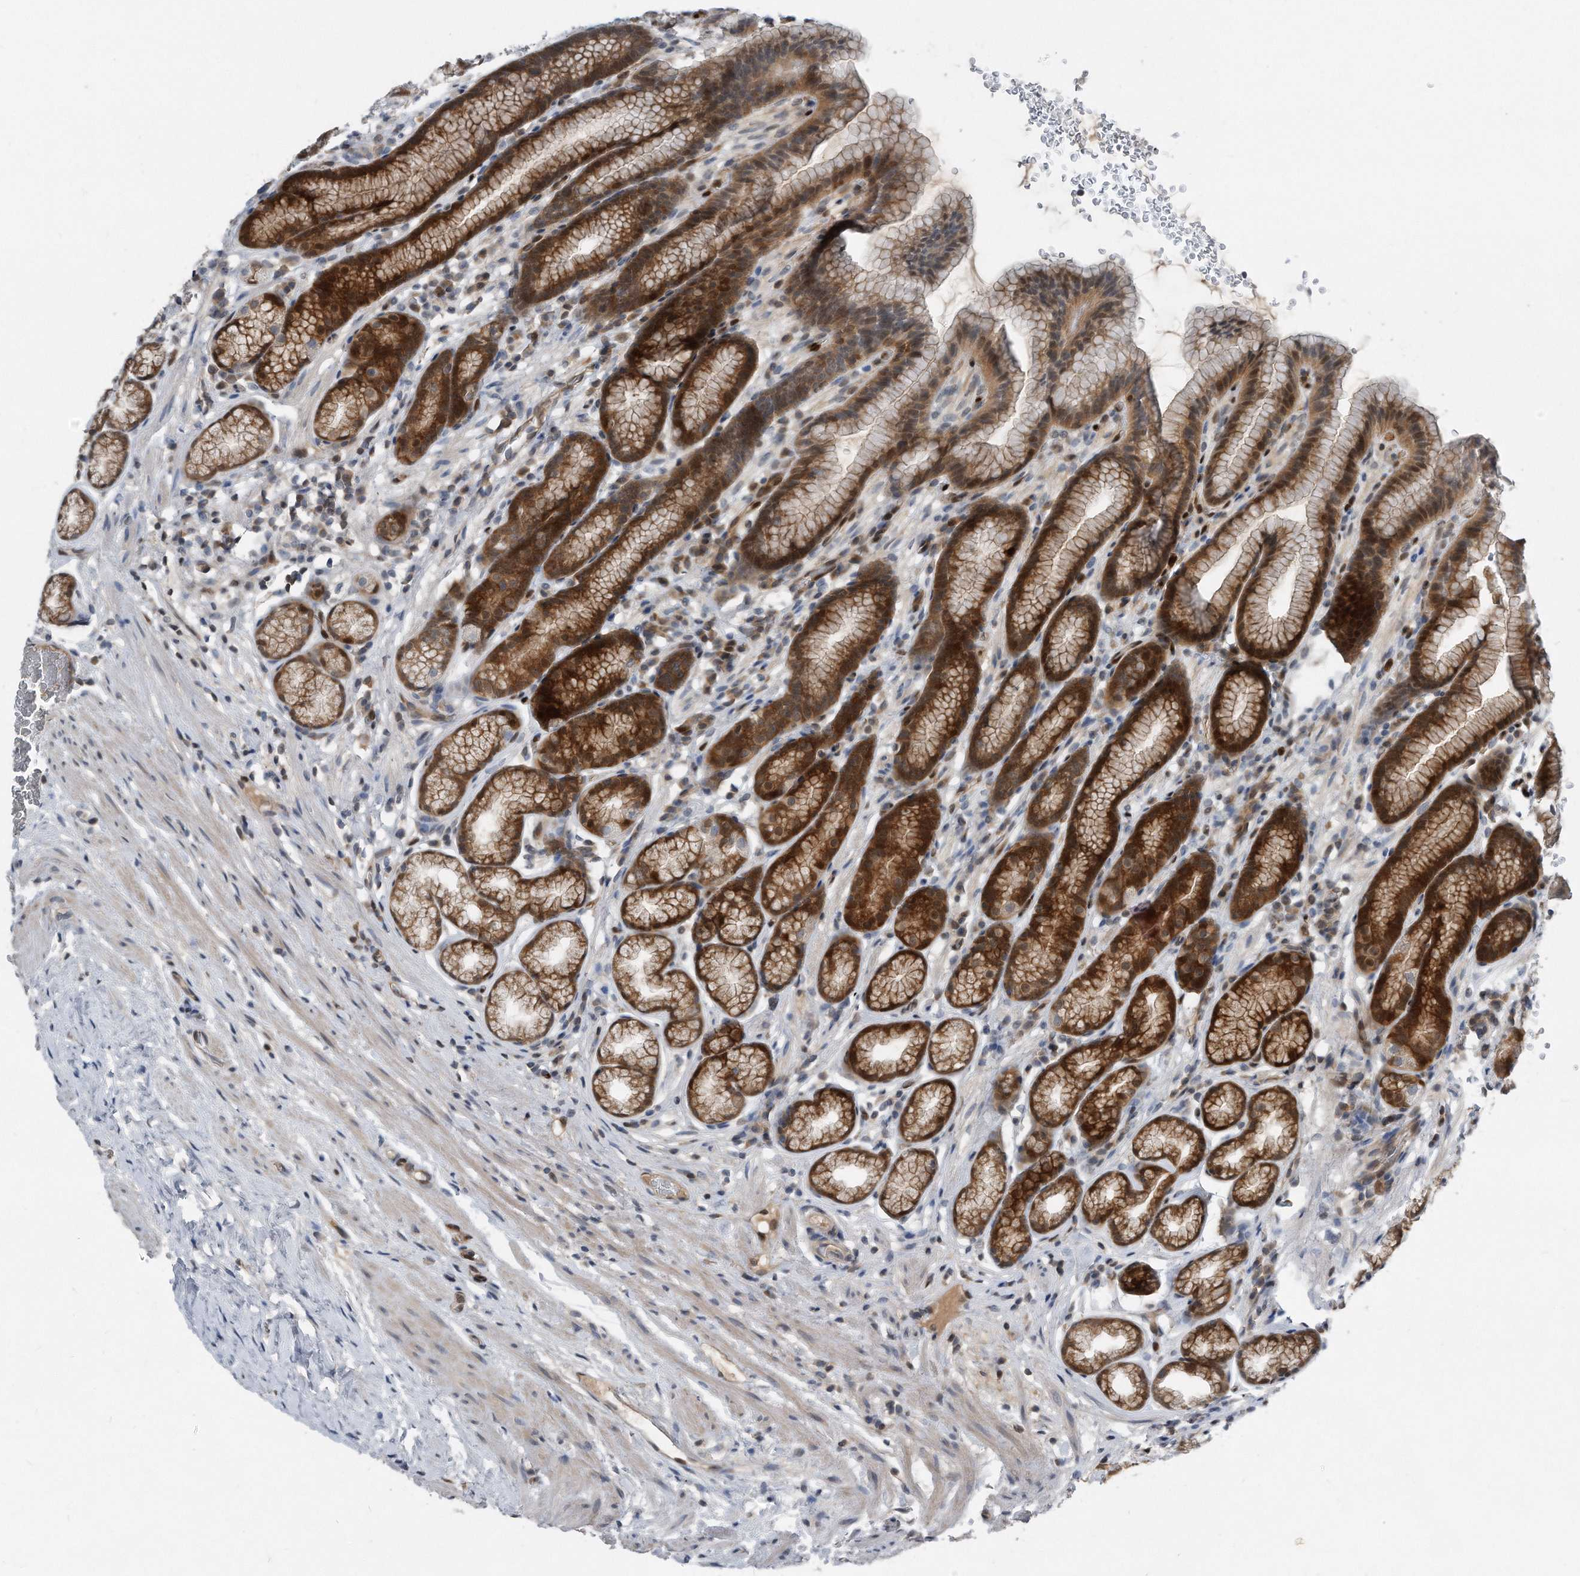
{"staining": {"intensity": "strong", "quantity": "25%-75%", "location": "cytoplasmic/membranous"}, "tissue": "stomach", "cell_type": "Glandular cells", "image_type": "normal", "snomed": [{"axis": "morphology", "description": "Normal tissue, NOS"}, {"axis": "topography", "description": "Stomach"}], "caption": "This micrograph demonstrates benign stomach stained with immunohistochemistry to label a protein in brown. The cytoplasmic/membranous of glandular cells show strong positivity for the protein. Nuclei are counter-stained blue.", "gene": "MAP2K6", "patient": {"sex": "male", "age": 42}}